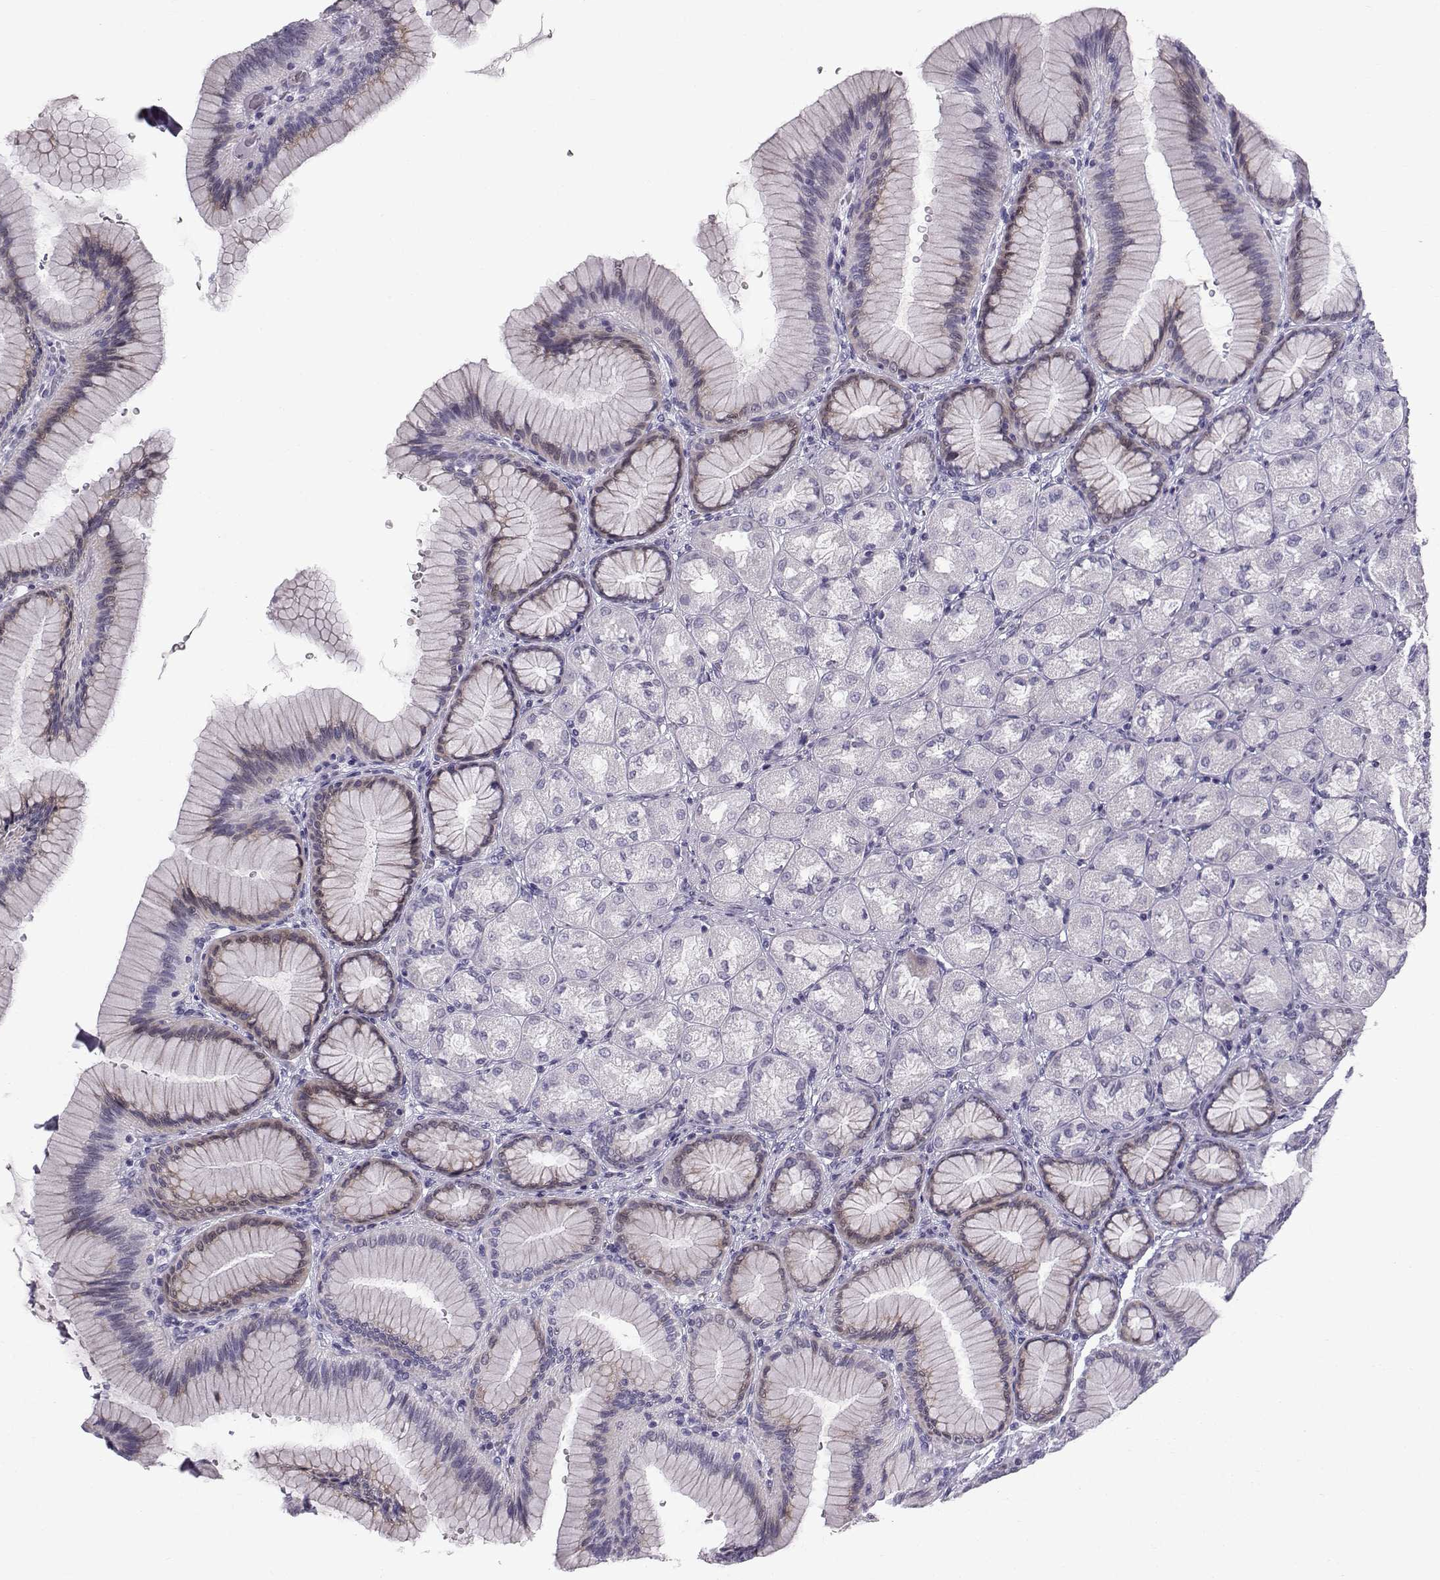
{"staining": {"intensity": "negative", "quantity": "none", "location": "none"}, "tissue": "stomach", "cell_type": "Glandular cells", "image_type": "normal", "snomed": [{"axis": "morphology", "description": "Normal tissue, NOS"}, {"axis": "morphology", "description": "Adenocarcinoma, NOS"}, {"axis": "morphology", "description": "Adenocarcinoma, High grade"}, {"axis": "topography", "description": "Stomach, upper"}, {"axis": "topography", "description": "Stomach"}], "caption": "The IHC photomicrograph has no significant positivity in glandular cells of stomach. The staining is performed using DAB (3,3'-diaminobenzidine) brown chromogen with nuclei counter-stained in using hematoxylin.", "gene": "DMRT3", "patient": {"sex": "female", "age": 65}}